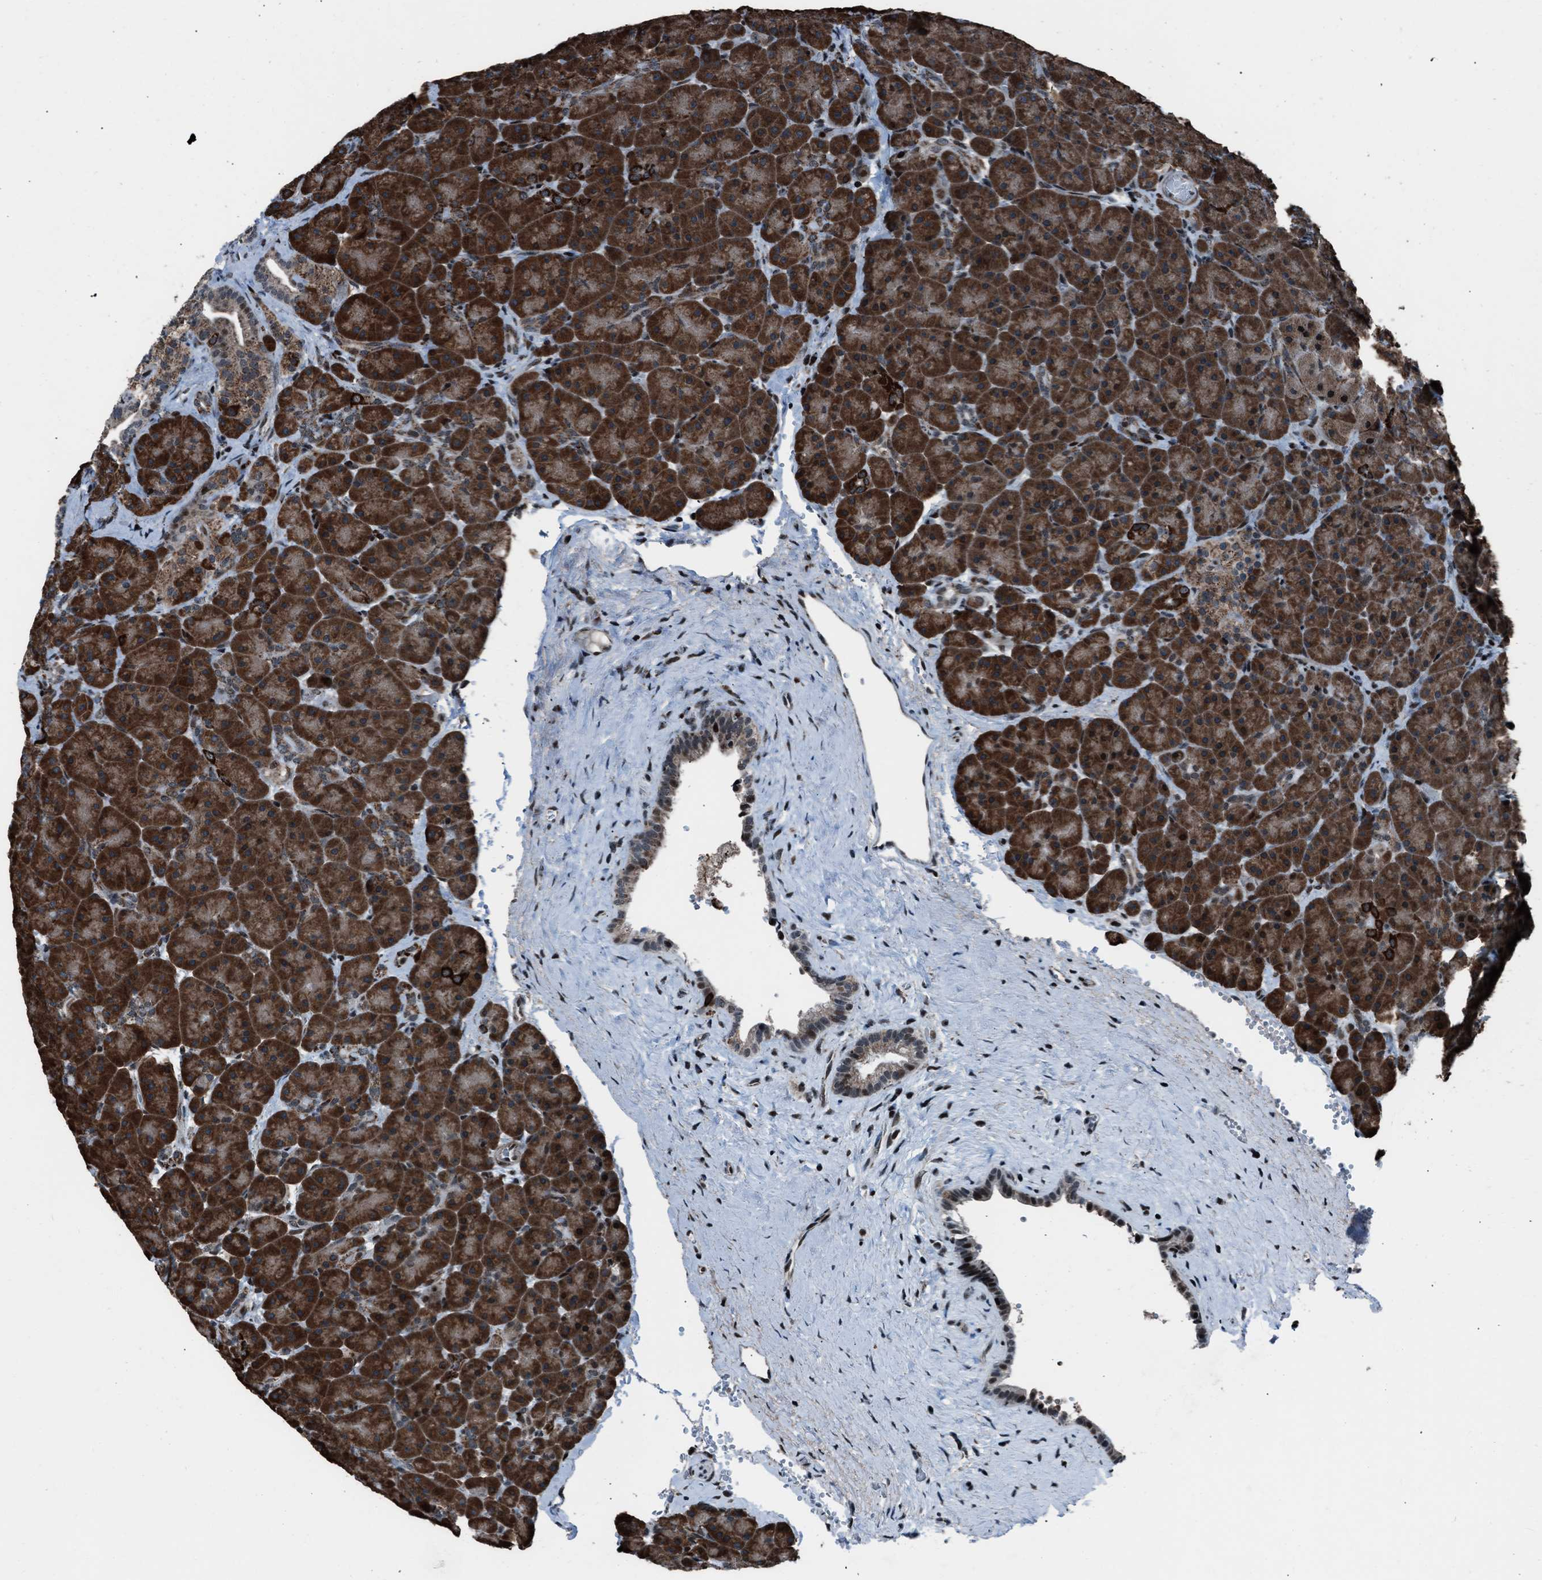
{"staining": {"intensity": "strong", "quantity": ">75%", "location": "cytoplasmic/membranous,nuclear"}, "tissue": "pancreas", "cell_type": "Exocrine glandular cells", "image_type": "normal", "snomed": [{"axis": "morphology", "description": "Normal tissue, NOS"}, {"axis": "topography", "description": "Pancreas"}], "caption": "Protein expression analysis of normal pancreas displays strong cytoplasmic/membranous,nuclear staining in approximately >75% of exocrine glandular cells. (DAB IHC, brown staining for protein, blue staining for nuclei).", "gene": "MORC3", "patient": {"sex": "male", "age": 66}}